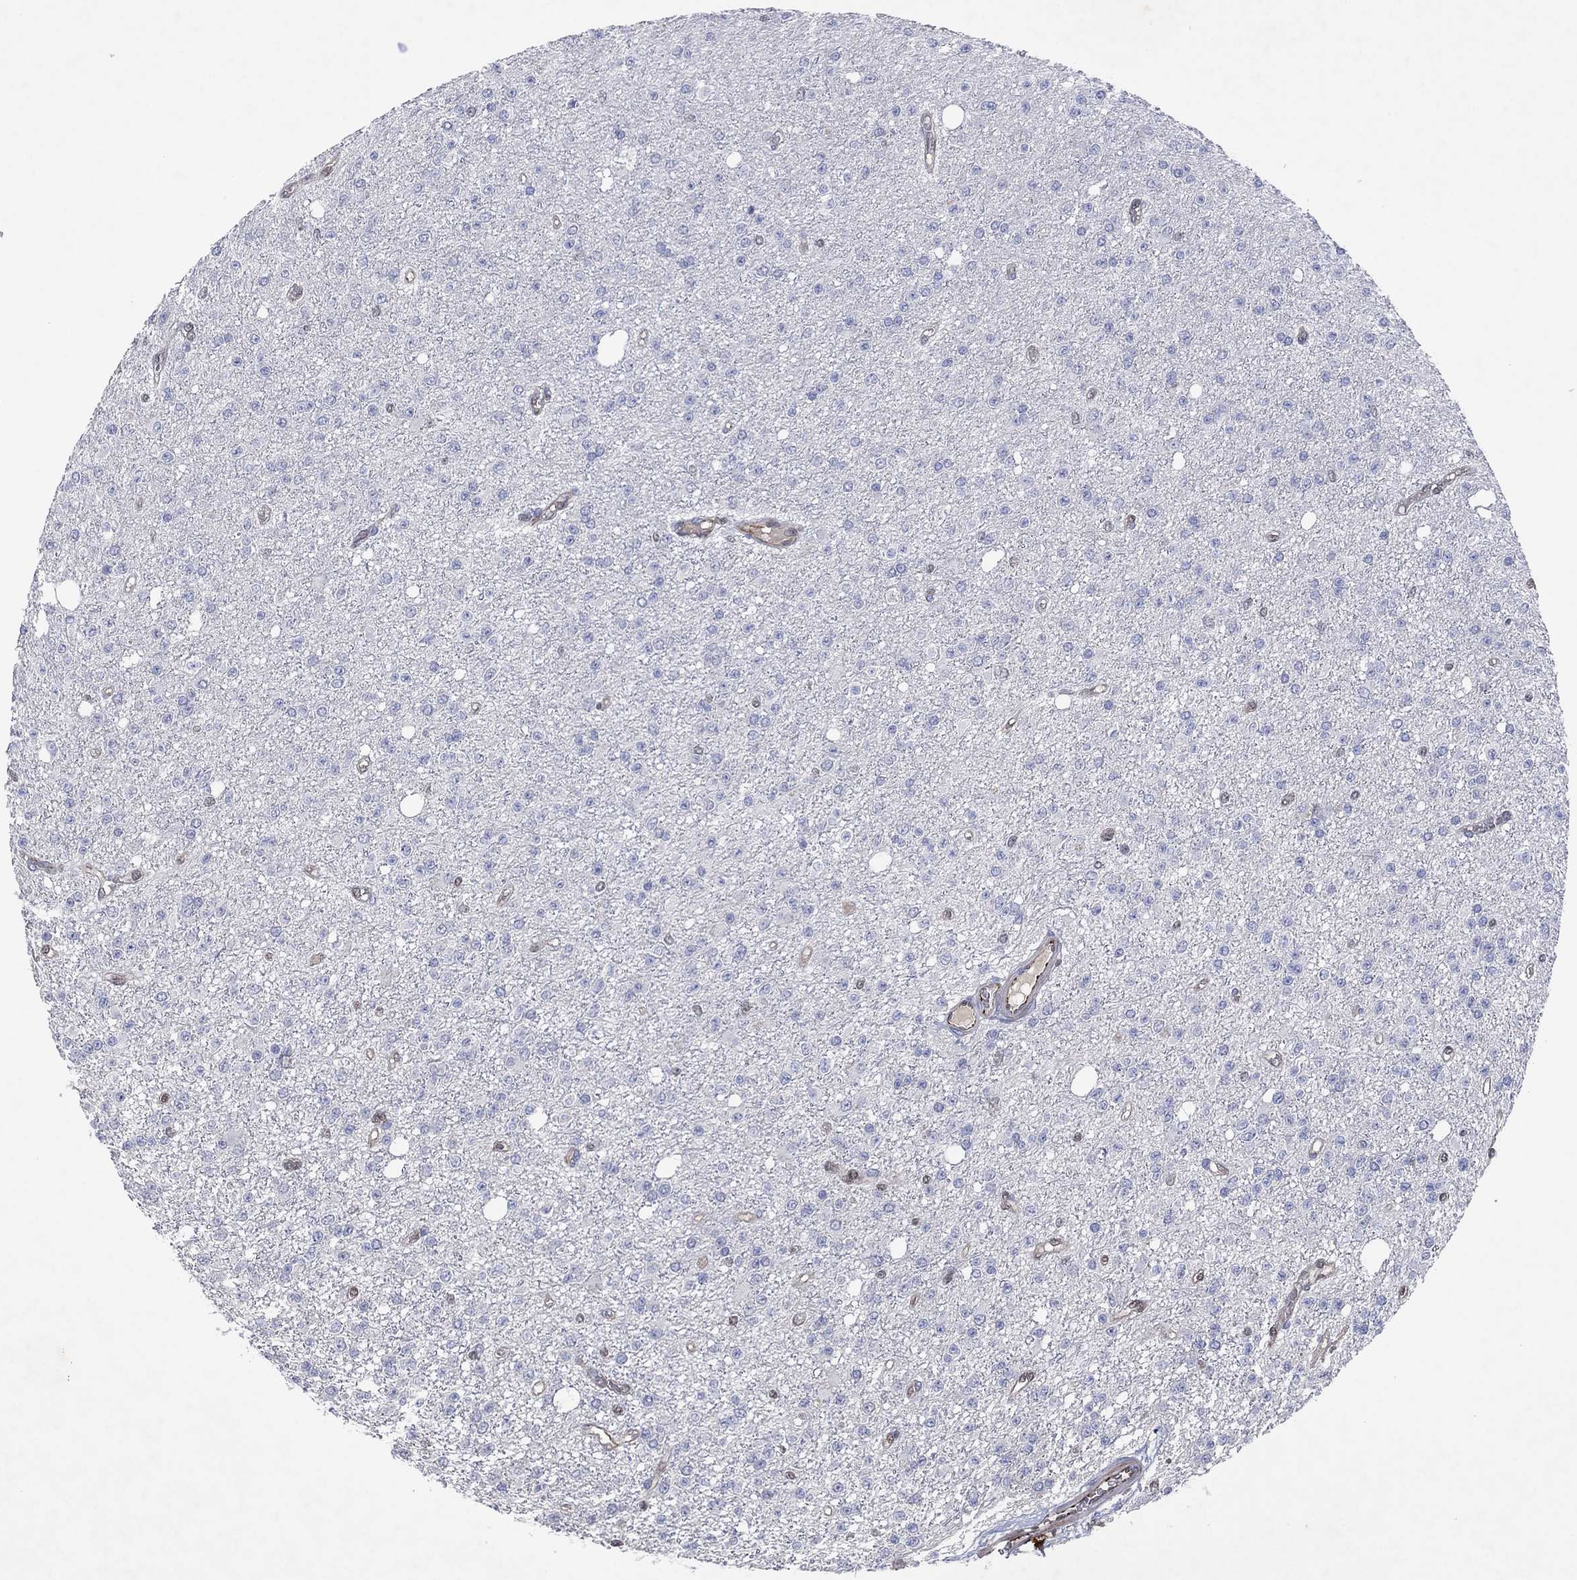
{"staining": {"intensity": "negative", "quantity": "none", "location": "none"}, "tissue": "glioma", "cell_type": "Tumor cells", "image_type": "cancer", "snomed": [{"axis": "morphology", "description": "Glioma, malignant, Low grade"}, {"axis": "topography", "description": "Brain"}], "caption": "Immunohistochemical staining of glioma exhibits no significant positivity in tumor cells.", "gene": "FLI1", "patient": {"sex": "female", "age": 45}}